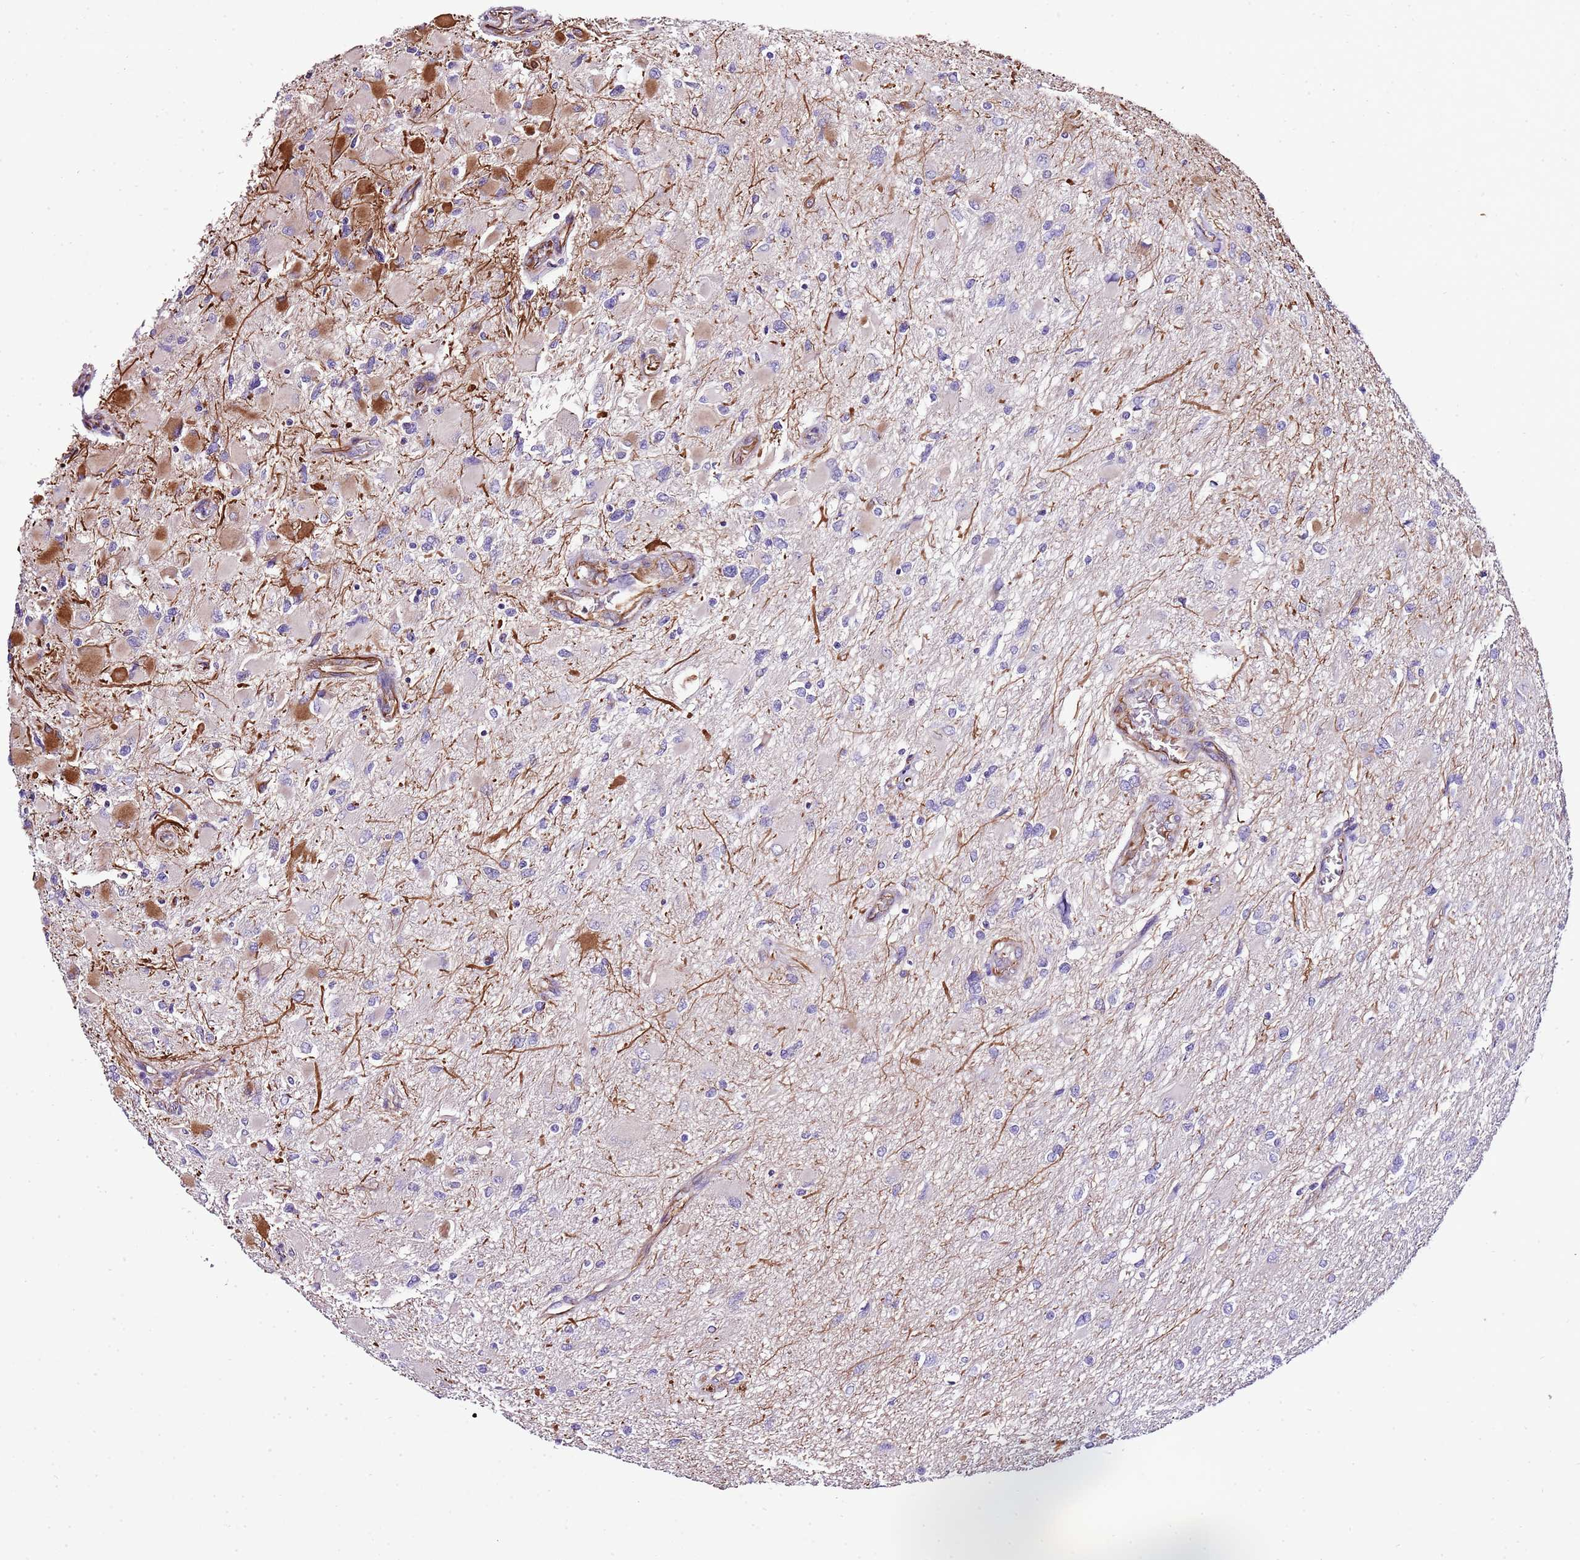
{"staining": {"intensity": "moderate", "quantity": "<25%", "location": "cytoplasmic/membranous"}, "tissue": "glioma", "cell_type": "Tumor cells", "image_type": "cancer", "snomed": [{"axis": "morphology", "description": "Glioma, malignant, High grade"}, {"axis": "topography", "description": "Cerebral cortex"}], "caption": "Immunohistochemical staining of human malignant glioma (high-grade) reveals moderate cytoplasmic/membranous protein staining in approximately <25% of tumor cells.", "gene": "ZNF786", "patient": {"sex": "female", "age": 36}}